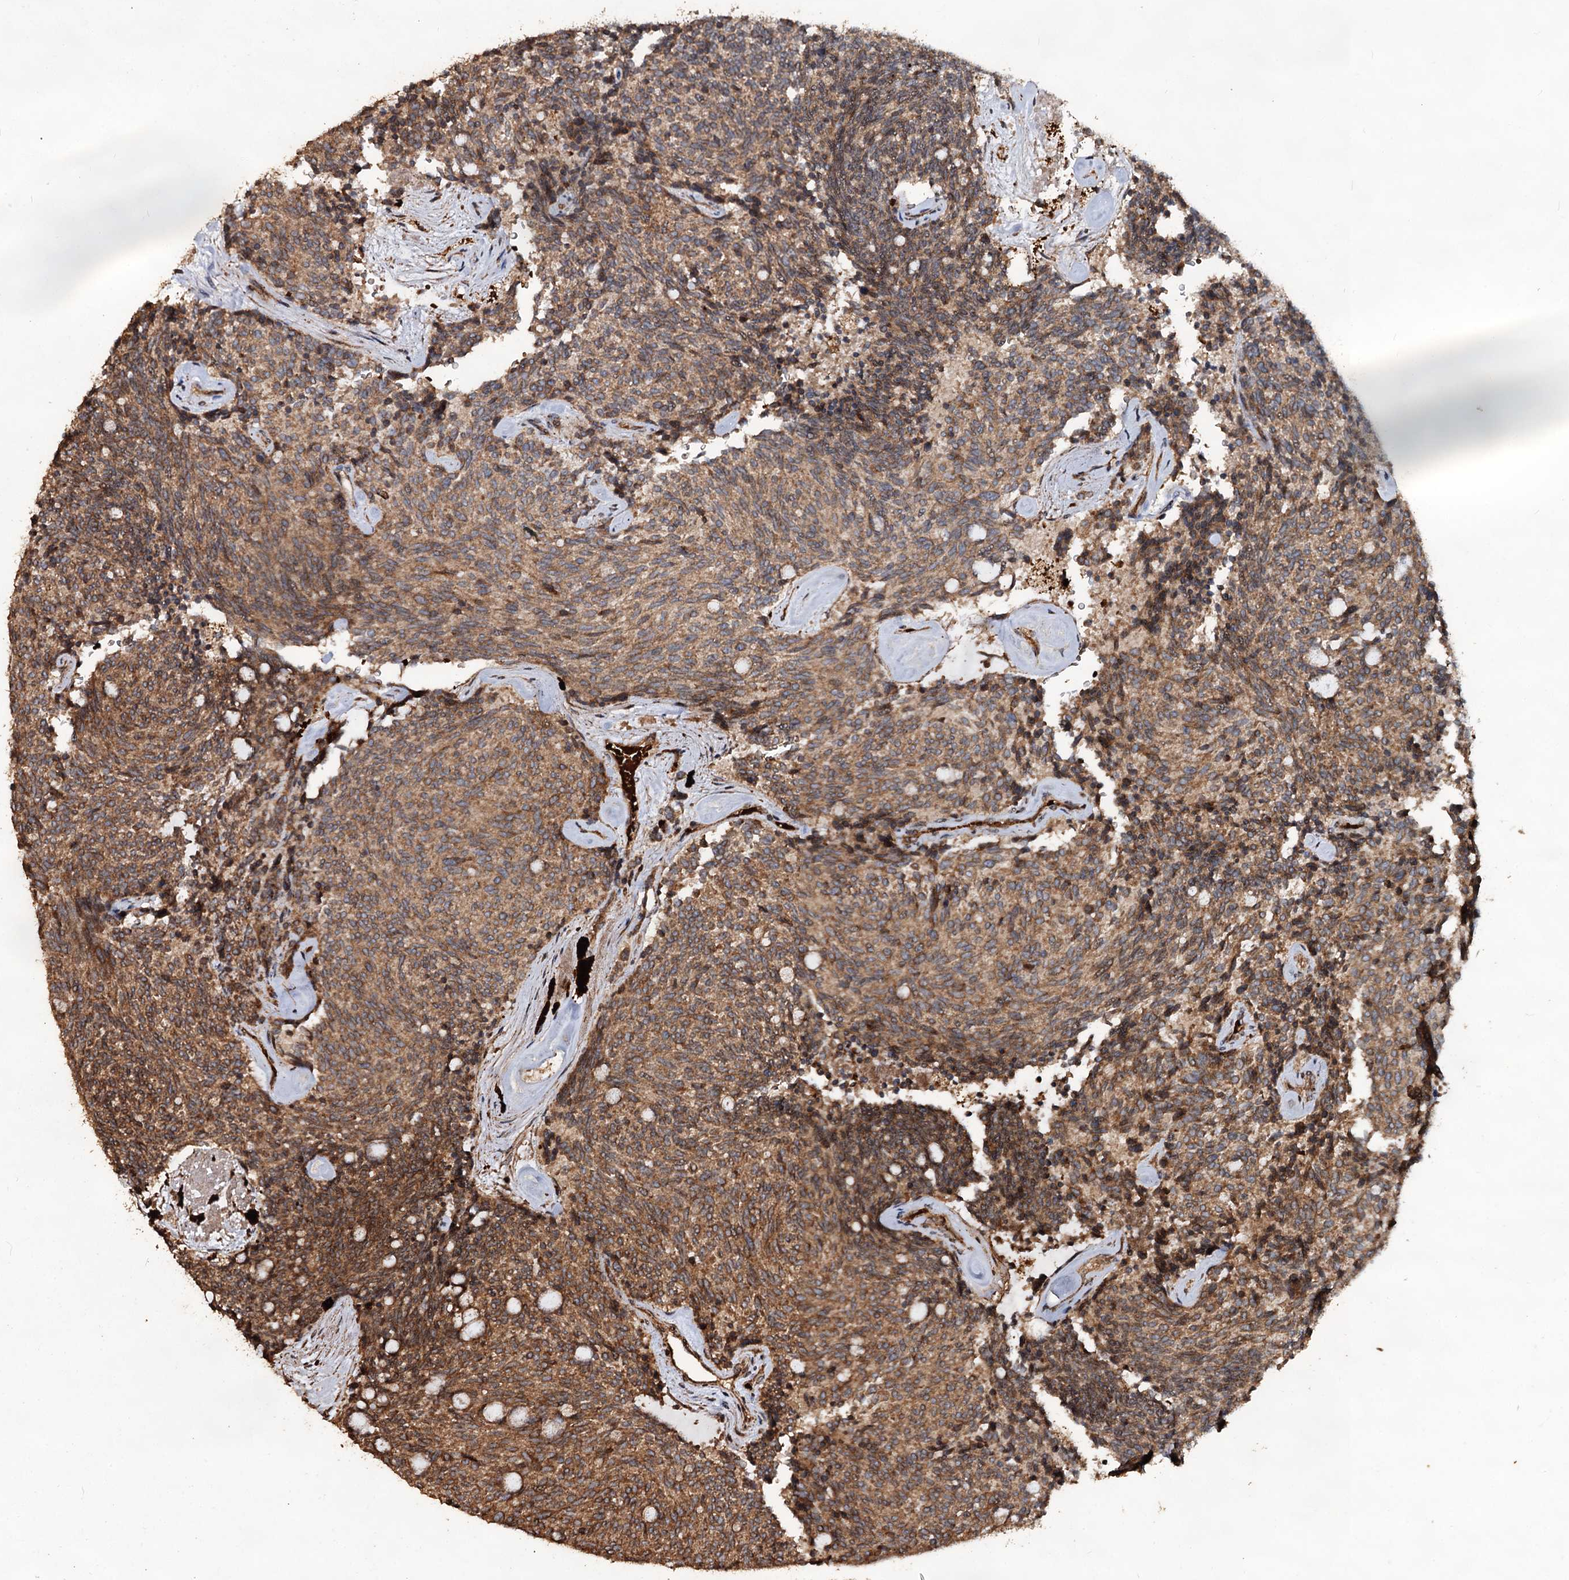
{"staining": {"intensity": "moderate", "quantity": ">75%", "location": "cytoplasmic/membranous"}, "tissue": "carcinoid", "cell_type": "Tumor cells", "image_type": "cancer", "snomed": [{"axis": "morphology", "description": "Carcinoid, malignant, NOS"}, {"axis": "topography", "description": "Pancreas"}], "caption": "A micrograph of malignant carcinoid stained for a protein displays moderate cytoplasmic/membranous brown staining in tumor cells.", "gene": "NOTCH2NLA", "patient": {"sex": "female", "age": 54}}